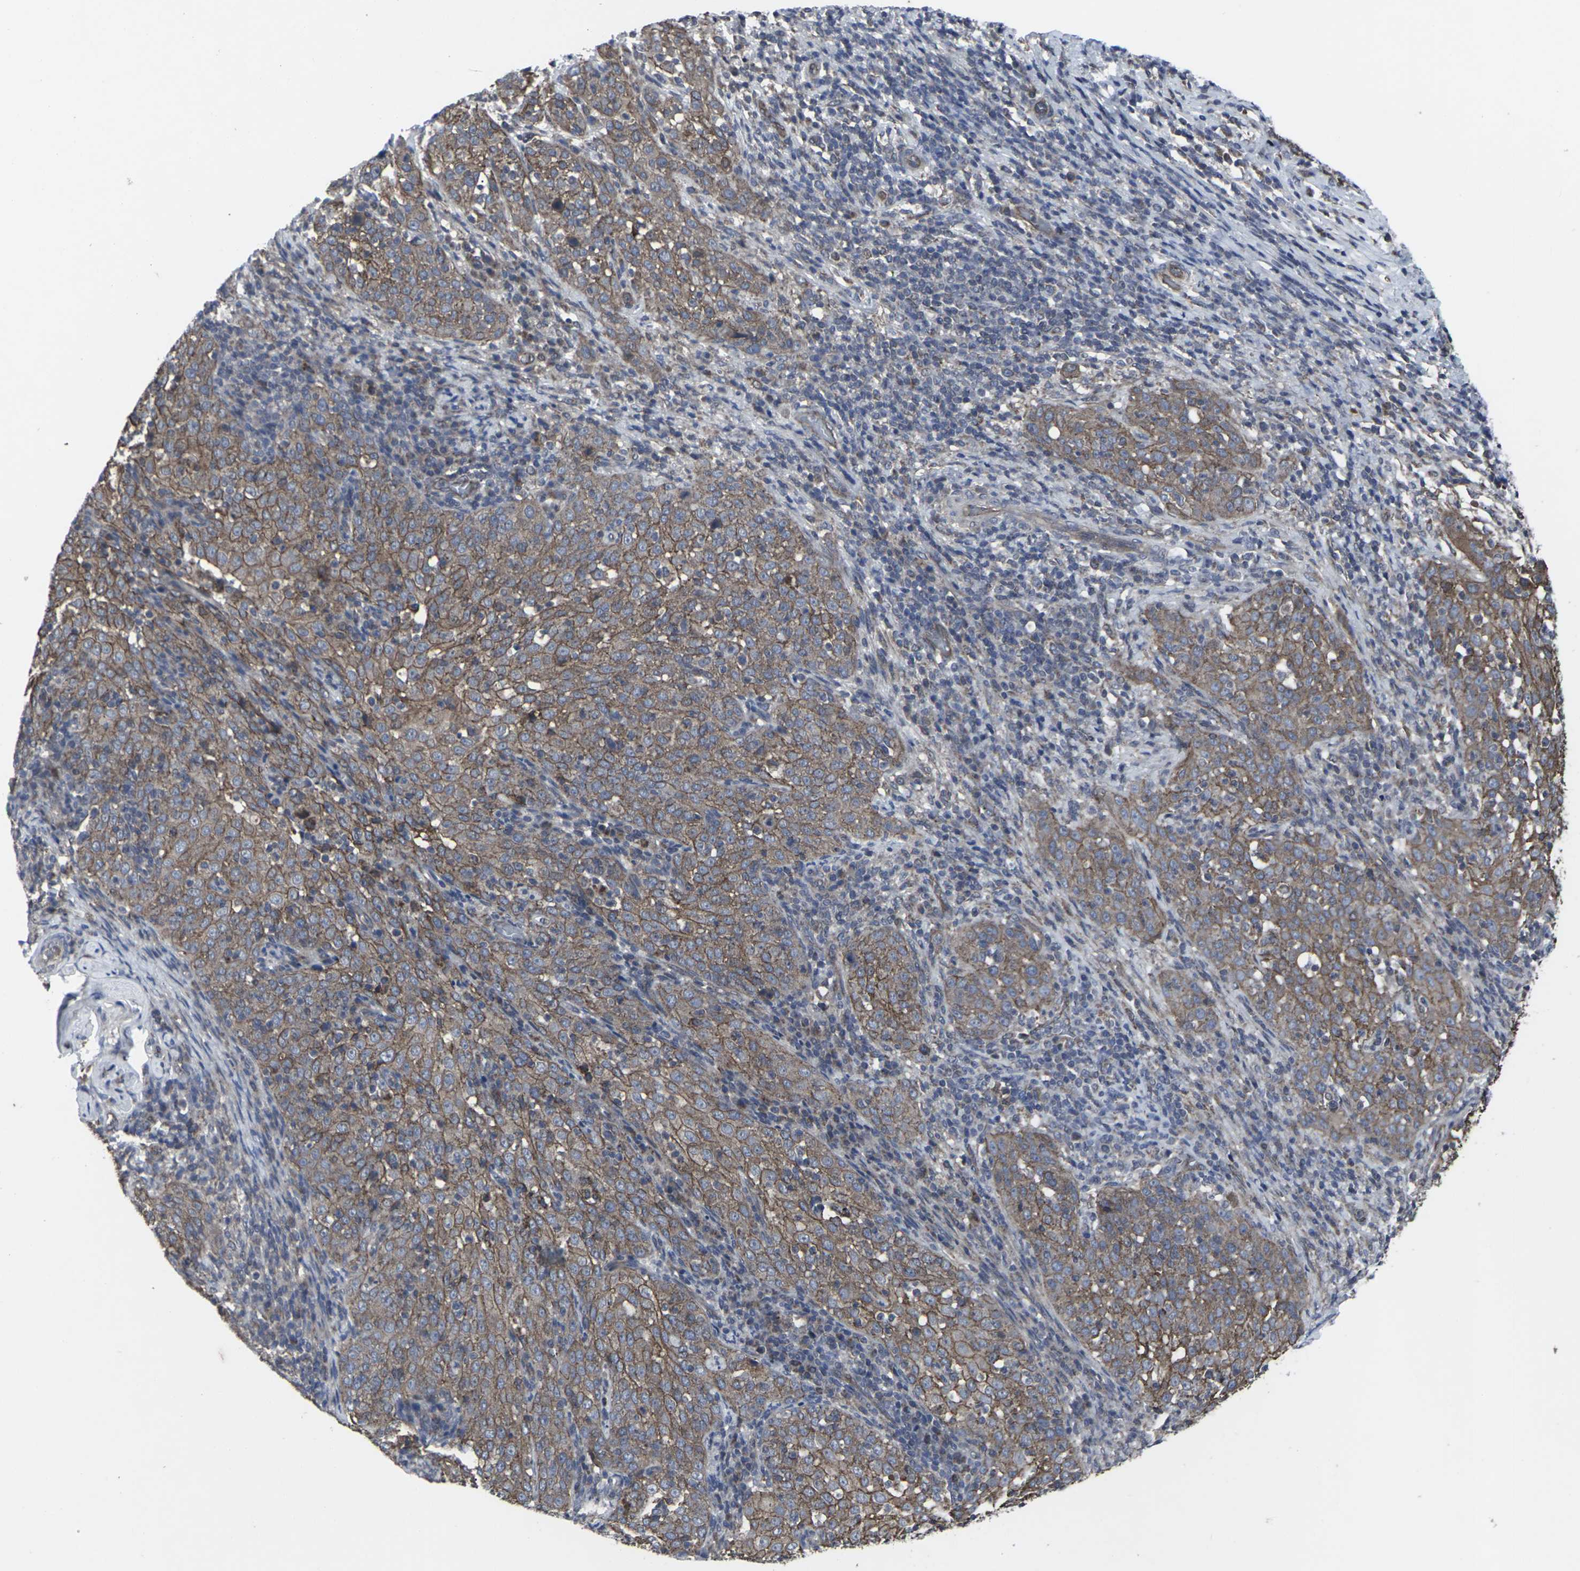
{"staining": {"intensity": "moderate", "quantity": ">75%", "location": "cytoplasmic/membranous"}, "tissue": "cervical cancer", "cell_type": "Tumor cells", "image_type": "cancer", "snomed": [{"axis": "morphology", "description": "Squamous cell carcinoma, NOS"}, {"axis": "topography", "description": "Cervix"}], "caption": "Immunohistochemical staining of cervical cancer (squamous cell carcinoma) reveals medium levels of moderate cytoplasmic/membranous expression in about >75% of tumor cells.", "gene": "MAPKAPK2", "patient": {"sex": "female", "age": 51}}